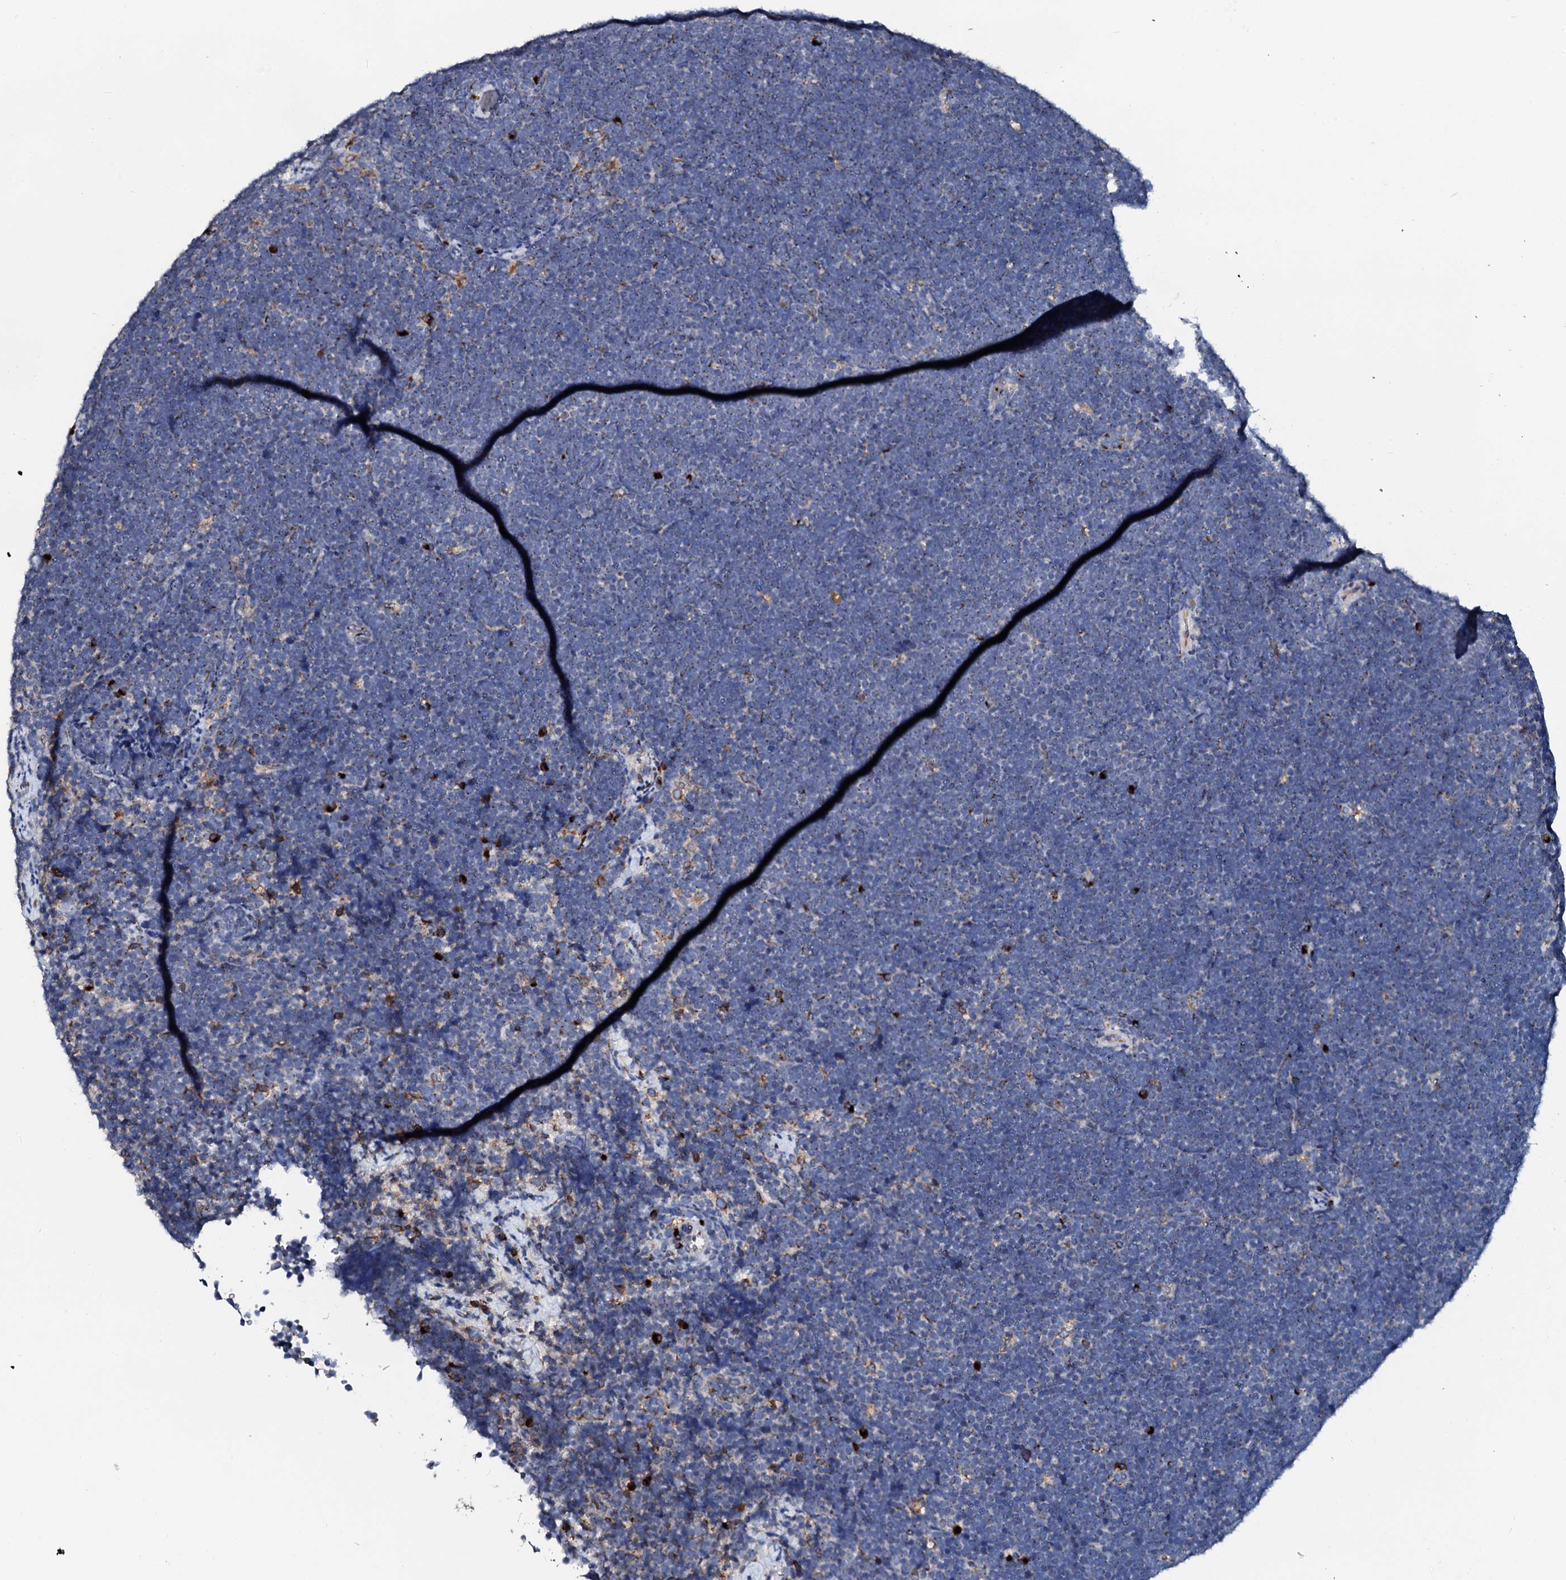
{"staining": {"intensity": "negative", "quantity": "none", "location": "none"}, "tissue": "lymphoma", "cell_type": "Tumor cells", "image_type": "cancer", "snomed": [{"axis": "morphology", "description": "Malignant lymphoma, non-Hodgkin's type, High grade"}, {"axis": "topography", "description": "Lymph node"}], "caption": "This is an immunohistochemistry (IHC) photomicrograph of high-grade malignant lymphoma, non-Hodgkin's type. There is no positivity in tumor cells.", "gene": "LMAN1", "patient": {"sex": "male", "age": 13}}